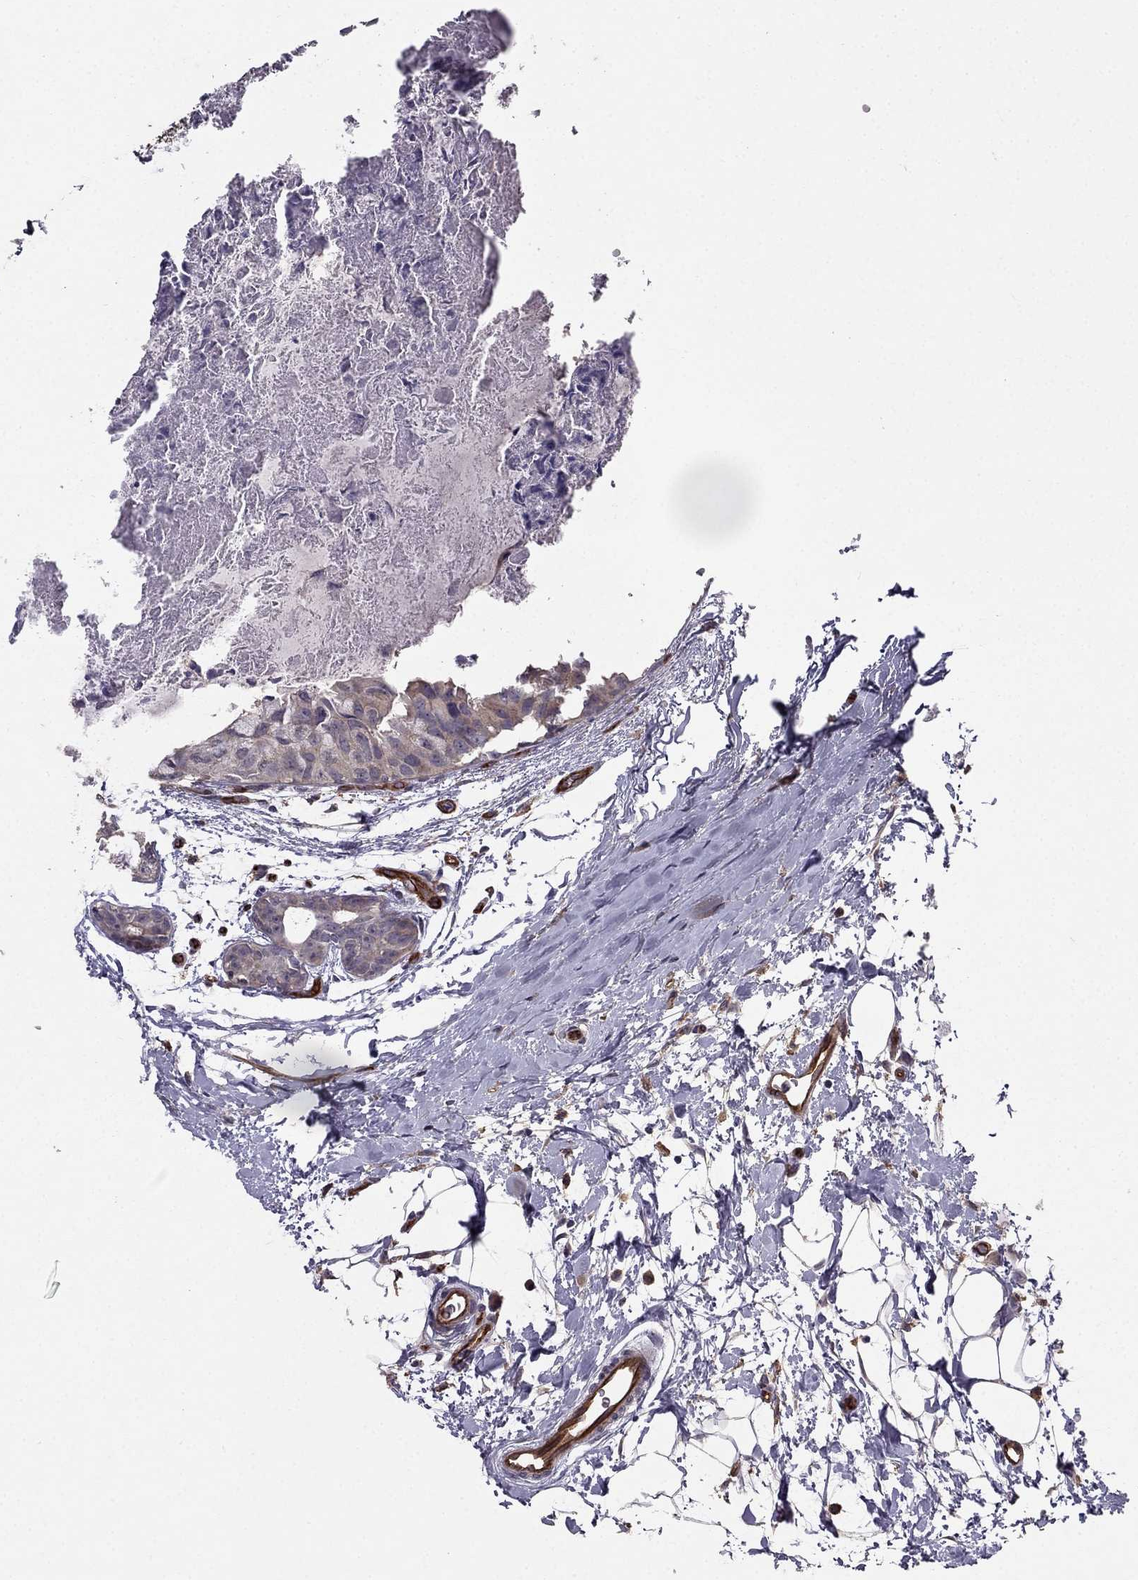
{"staining": {"intensity": "weak", "quantity": "25%-75%", "location": "cytoplasmic/membranous"}, "tissue": "breast cancer", "cell_type": "Tumor cells", "image_type": "cancer", "snomed": [{"axis": "morphology", "description": "Normal tissue, NOS"}, {"axis": "morphology", "description": "Duct carcinoma"}, {"axis": "topography", "description": "Breast"}], "caption": "The immunohistochemical stain labels weak cytoplasmic/membranous expression in tumor cells of breast invasive ductal carcinoma tissue.", "gene": "RASIP1", "patient": {"sex": "female", "age": 40}}